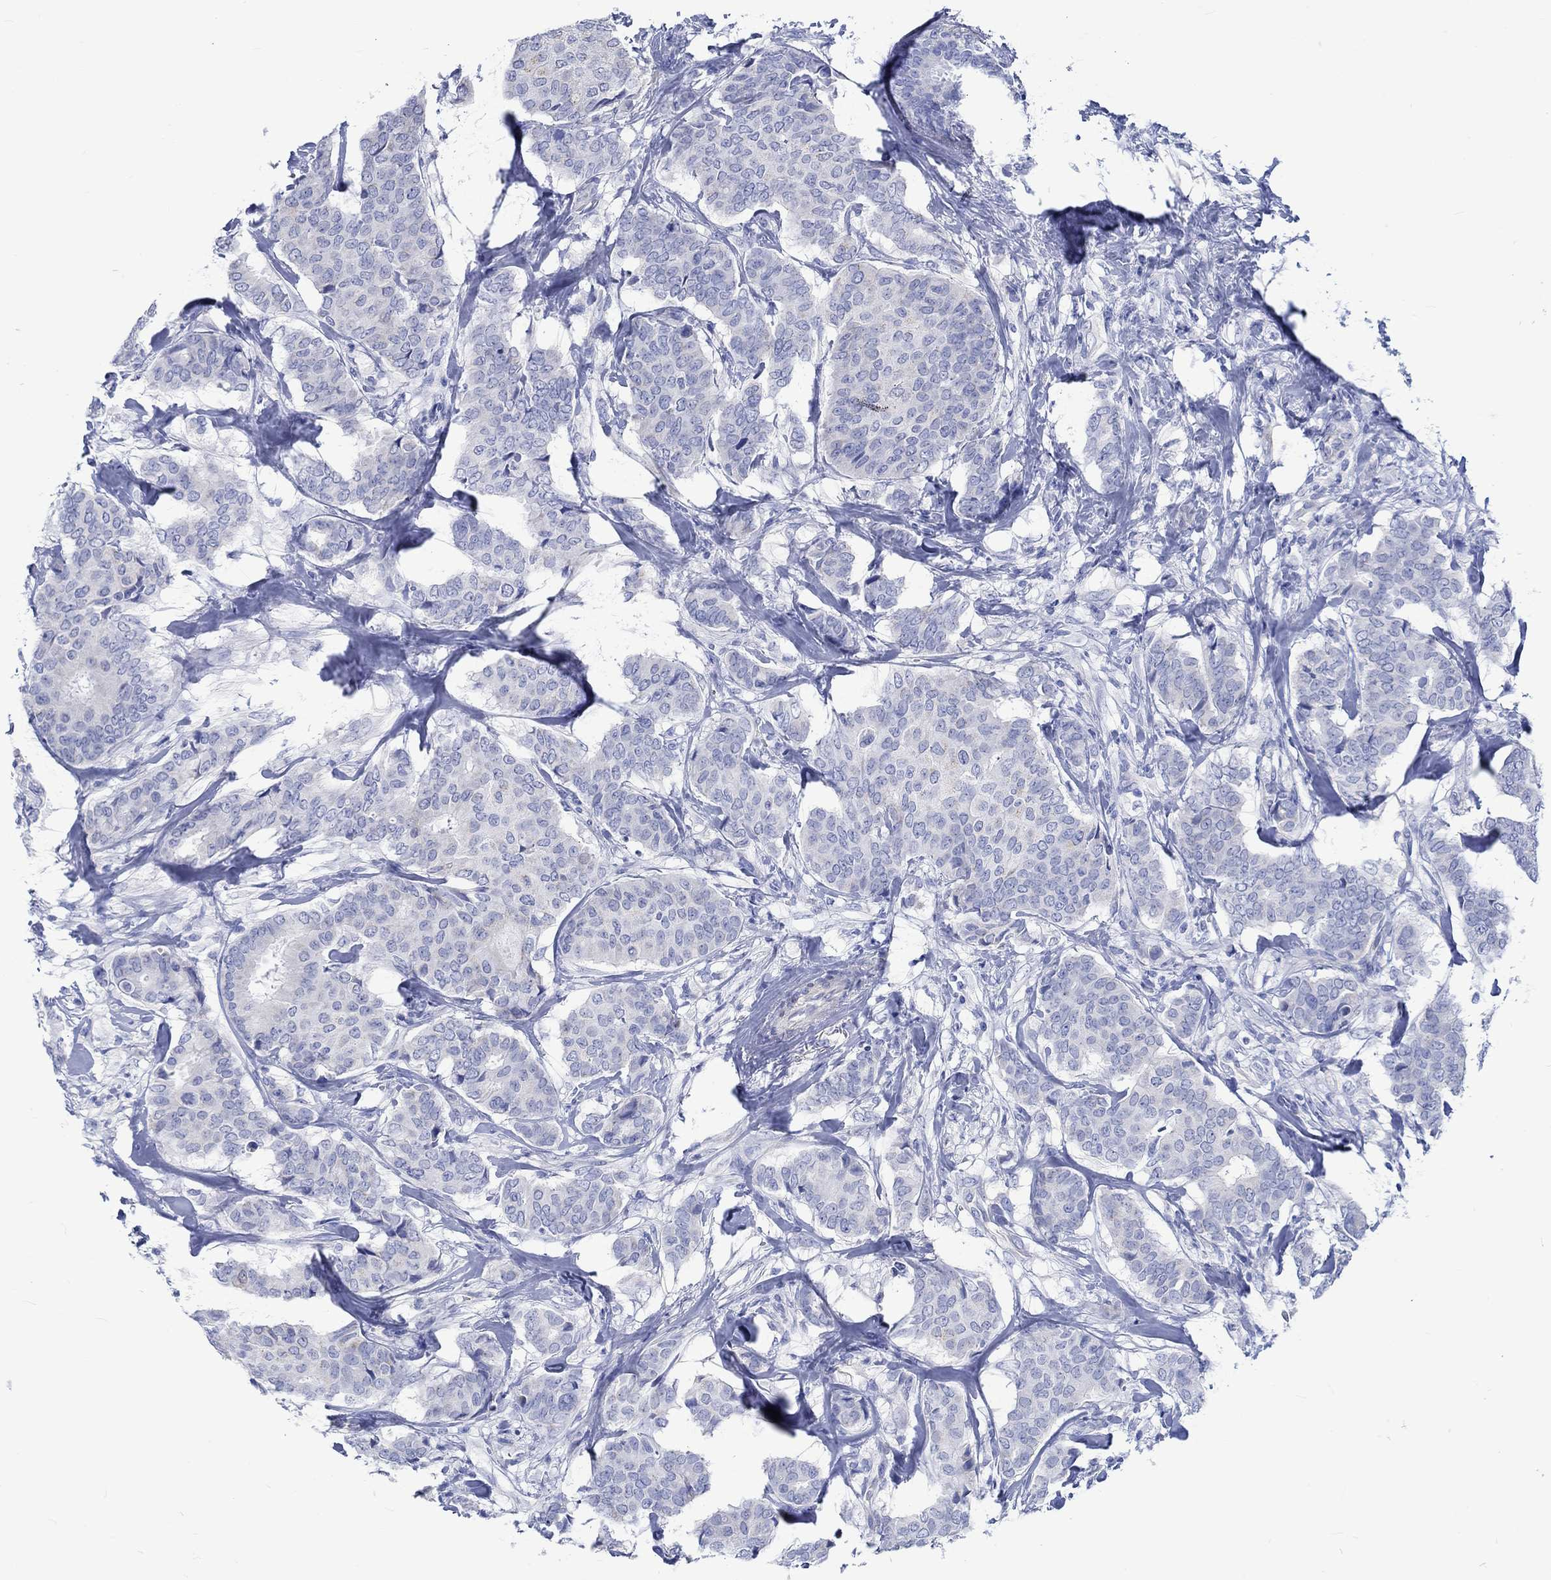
{"staining": {"intensity": "negative", "quantity": "none", "location": "none"}, "tissue": "breast cancer", "cell_type": "Tumor cells", "image_type": "cancer", "snomed": [{"axis": "morphology", "description": "Duct carcinoma"}, {"axis": "topography", "description": "Breast"}], "caption": "An image of invasive ductal carcinoma (breast) stained for a protein exhibits no brown staining in tumor cells.", "gene": "CPLX2", "patient": {"sex": "female", "age": 75}}